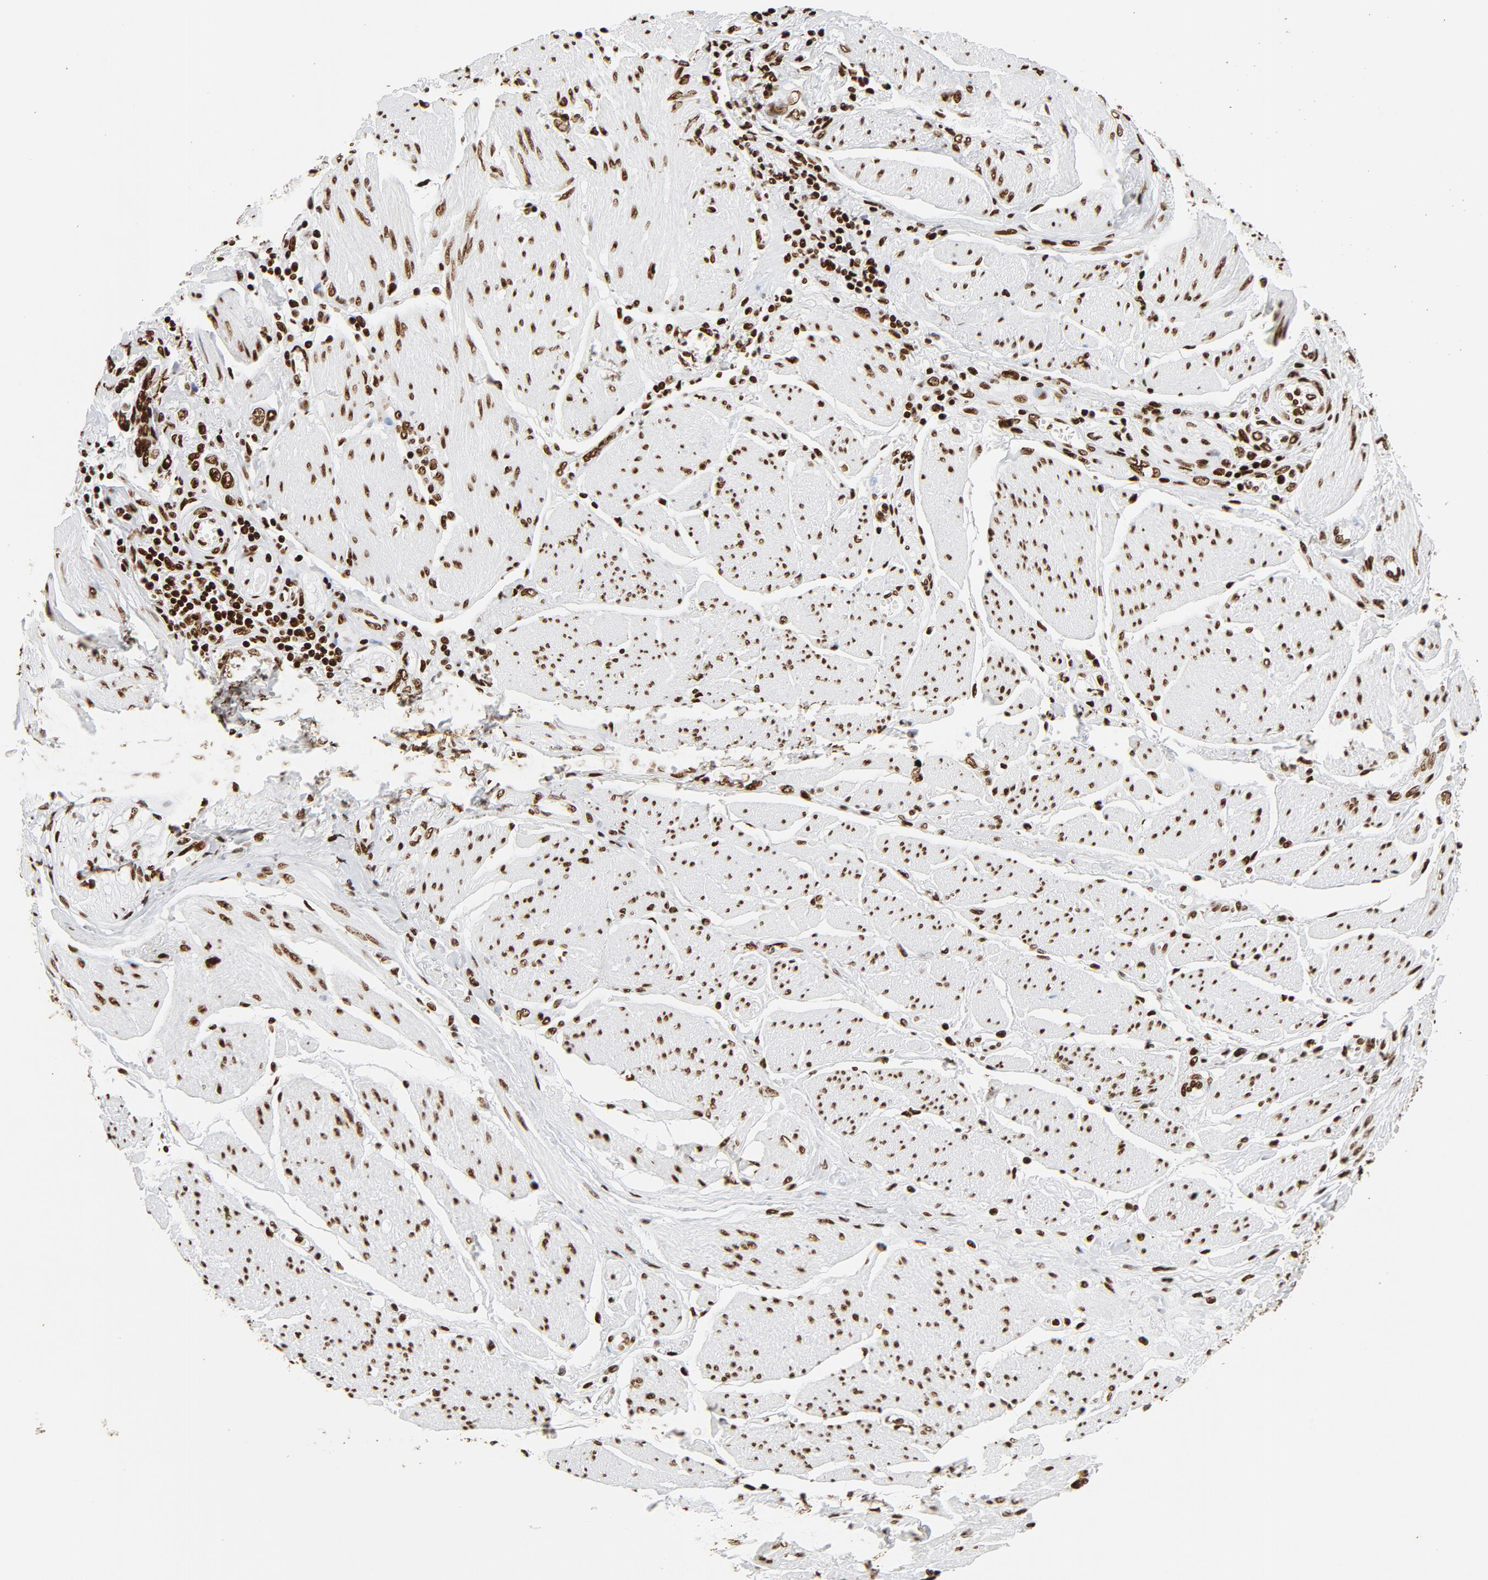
{"staining": {"intensity": "strong", "quantity": ">75%", "location": "nuclear"}, "tissue": "stomach cancer", "cell_type": "Tumor cells", "image_type": "cancer", "snomed": [{"axis": "morphology", "description": "Adenocarcinoma, NOS"}, {"axis": "topography", "description": "Pancreas"}, {"axis": "topography", "description": "Stomach, upper"}], "caption": "Human adenocarcinoma (stomach) stained with a brown dye demonstrates strong nuclear positive staining in approximately >75% of tumor cells.", "gene": "XRCC6", "patient": {"sex": "male", "age": 77}}